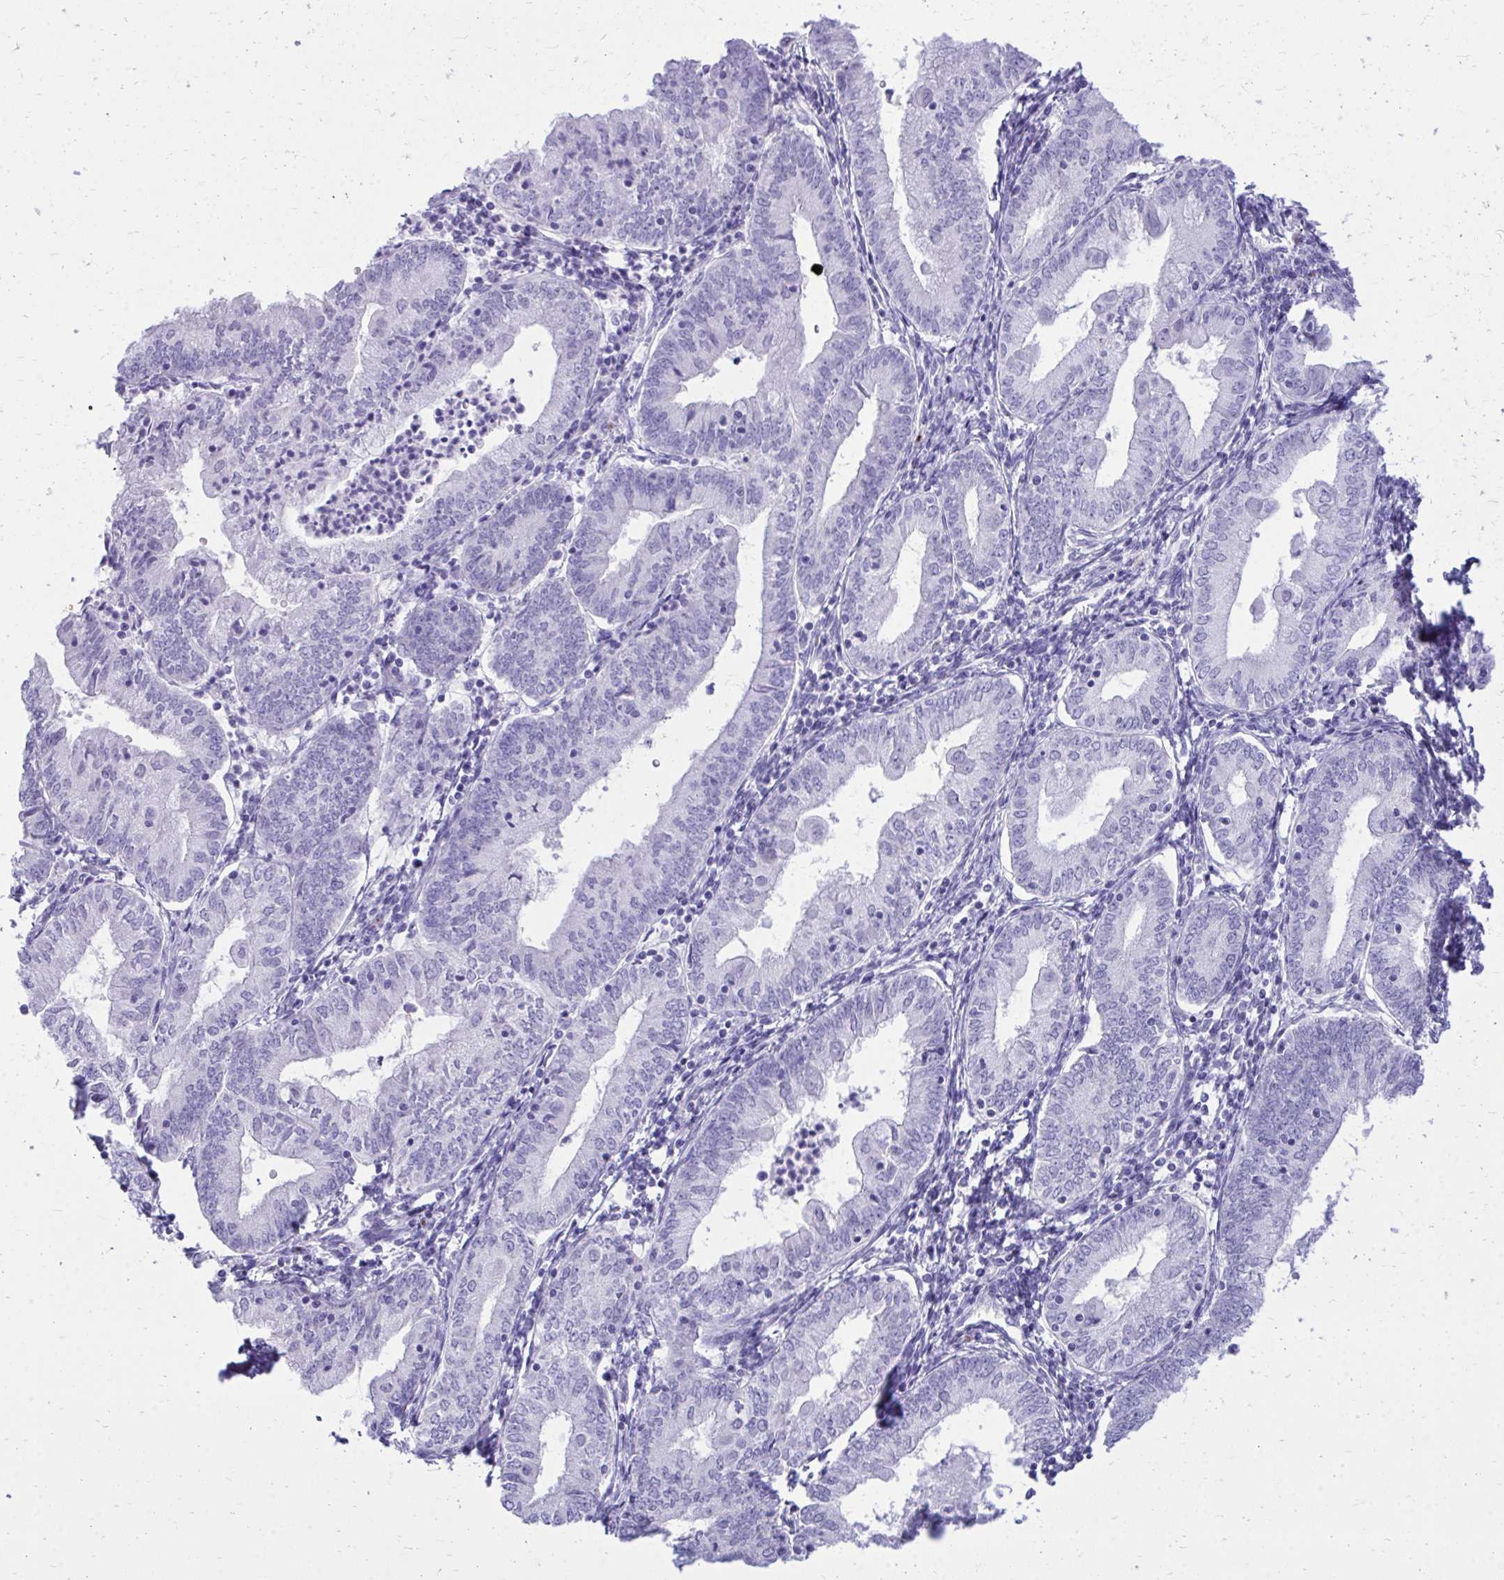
{"staining": {"intensity": "negative", "quantity": "none", "location": "none"}, "tissue": "endometrial cancer", "cell_type": "Tumor cells", "image_type": "cancer", "snomed": [{"axis": "morphology", "description": "Adenocarcinoma, NOS"}, {"axis": "topography", "description": "Endometrium"}], "caption": "This is an immunohistochemistry (IHC) micrograph of human endometrial cancer (adenocarcinoma). There is no expression in tumor cells.", "gene": "ANKDD1B", "patient": {"sex": "female", "age": 55}}